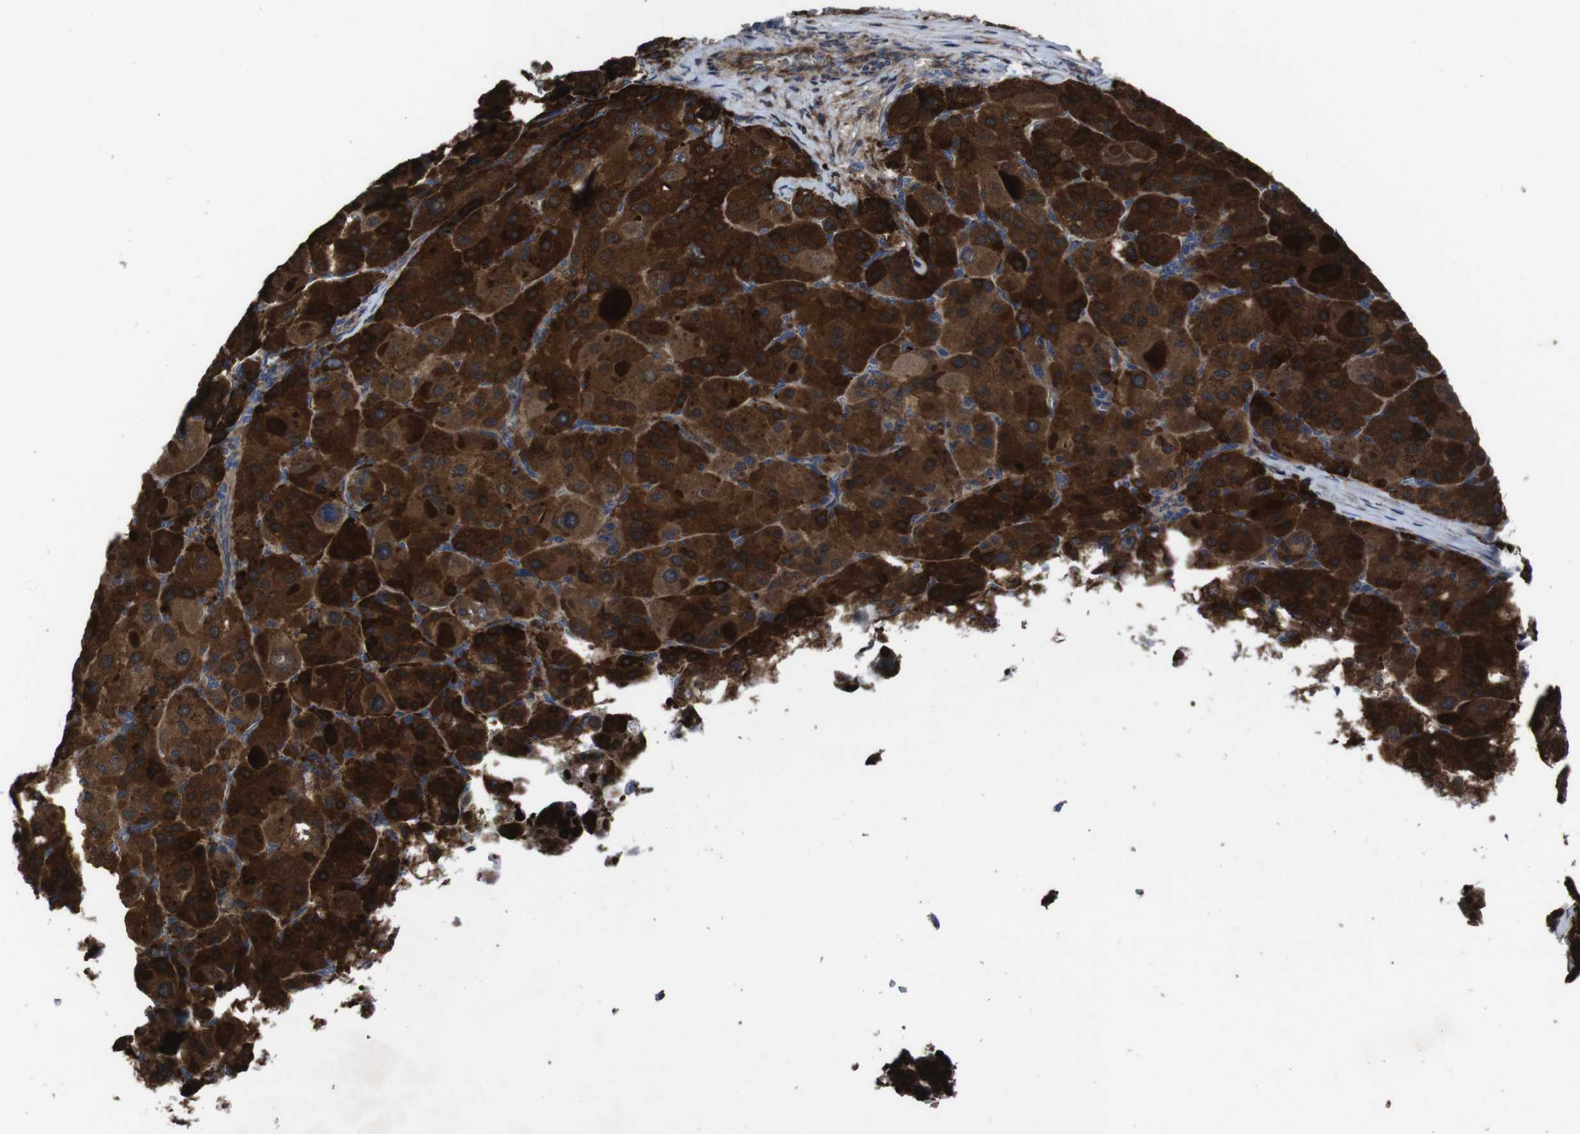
{"staining": {"intensity": "strong", "quantity": ">75%", "location": "cytoplasmic/membranous"}, "tissue": "liver cancer", "cell_type": "Tumor cells", "image_type": "cancer", "snomed": [{"axis": "morphology", "description": "Carcinoma, Hepatocellular, NOS"}, {"axis": "topography", "description": "Liver"}], "caption": "DAB (3,3'-diaminobenzidine) immunohistochemical staining of human liver cancer shows strong cytoplasmic/membranous protein positivity in approximately >75% of tumor cells. Nuclei are stained in blue.", "gene": "SMYD3", "patient": {"sex": "male", "age": 76}}